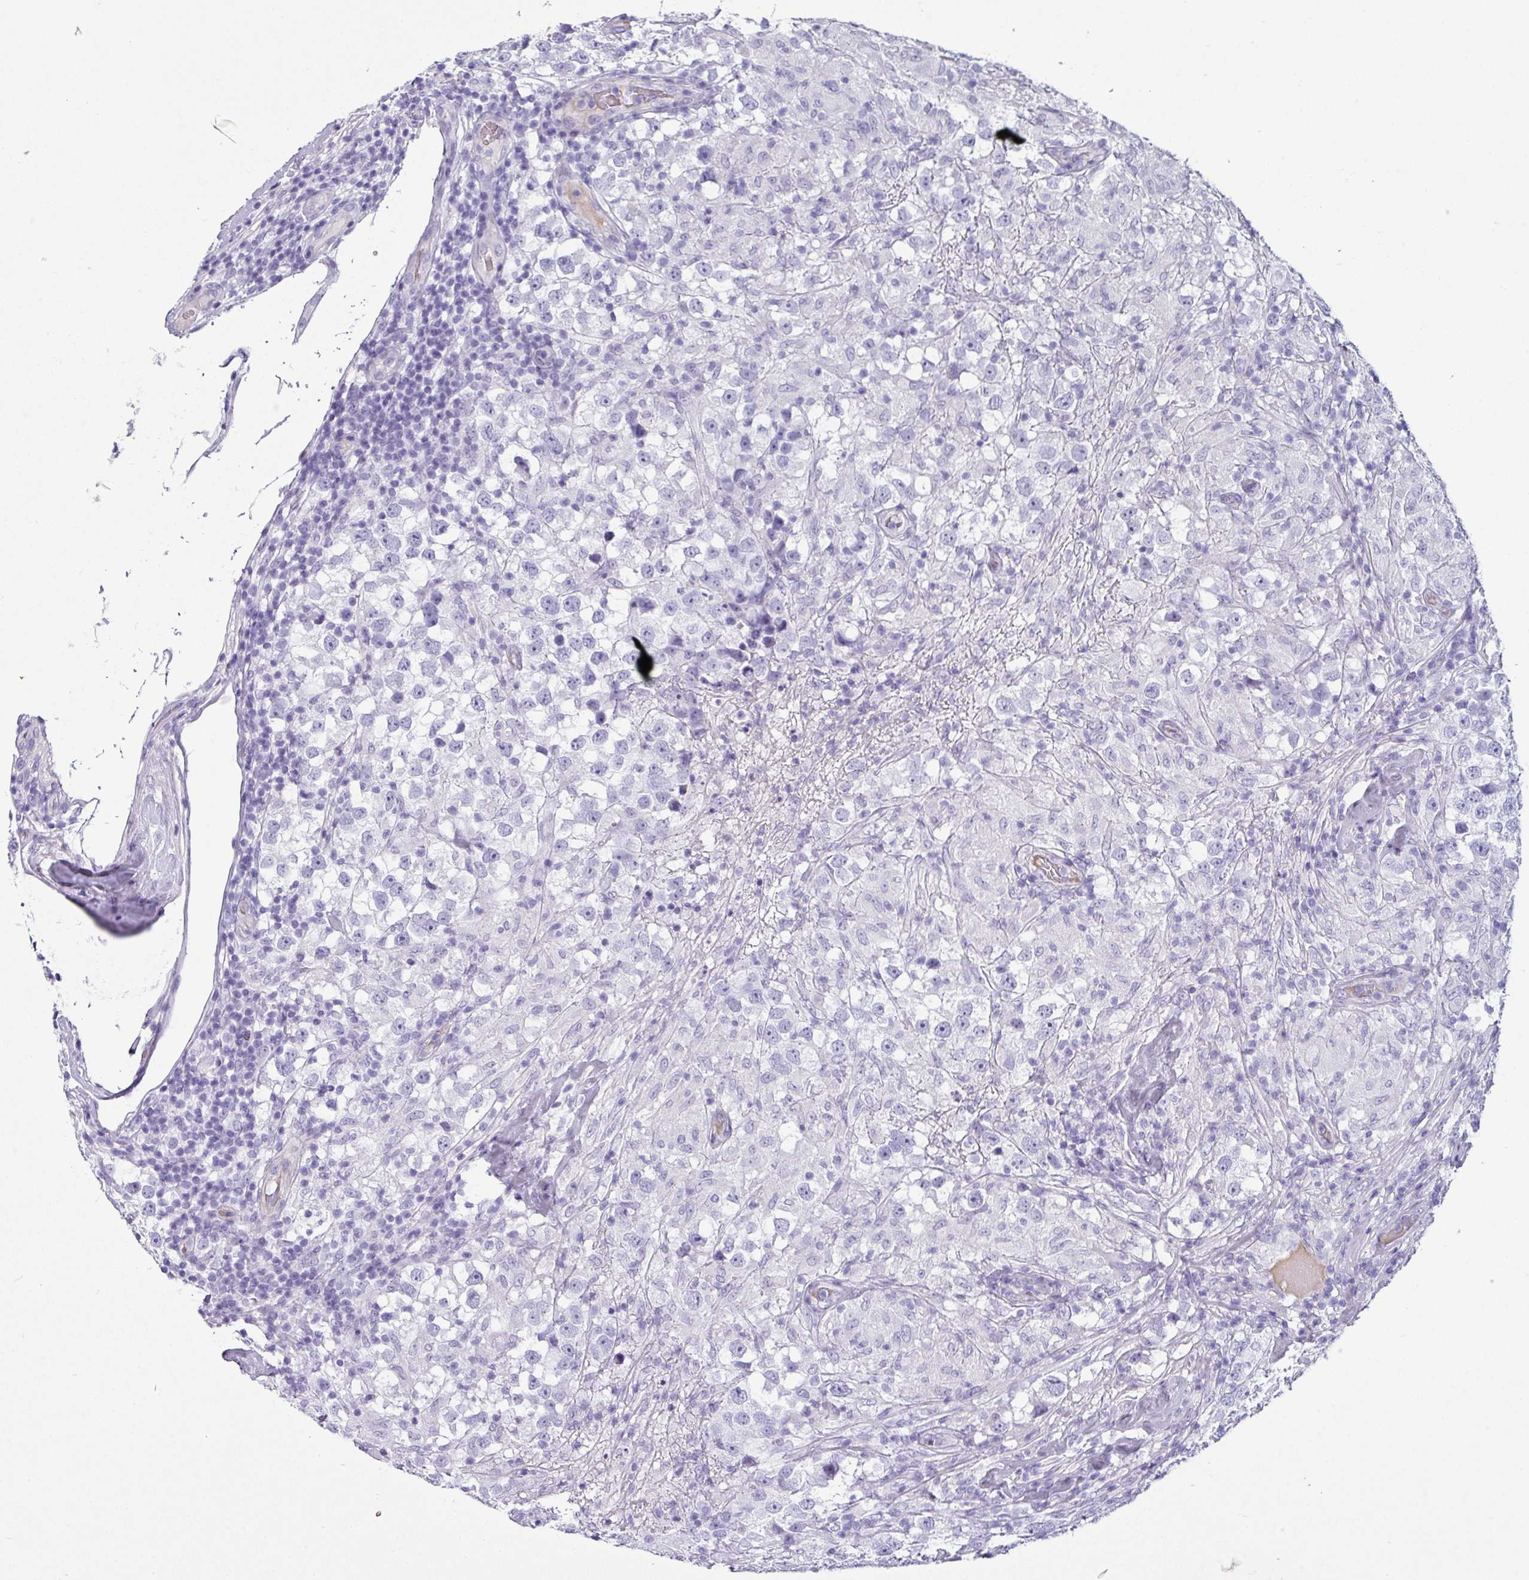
{"staining": {"intensity": "negative", "quantity": "none", "location": "none"}, "tissue": "testis cancer", "cell_type": "Tumor cells", "image_type": "cancer", "snomed": [{"axis": "morphology", "description": "Seminoma, NOS"}, {"axis": "topography", "description": "Testis"}], "caption": "Immunohistochemical staining of human testis cancer reveals no significant expression in tumor cells.", "gene": "VCX2", "patient": {"sex": "male", "age": 46}}